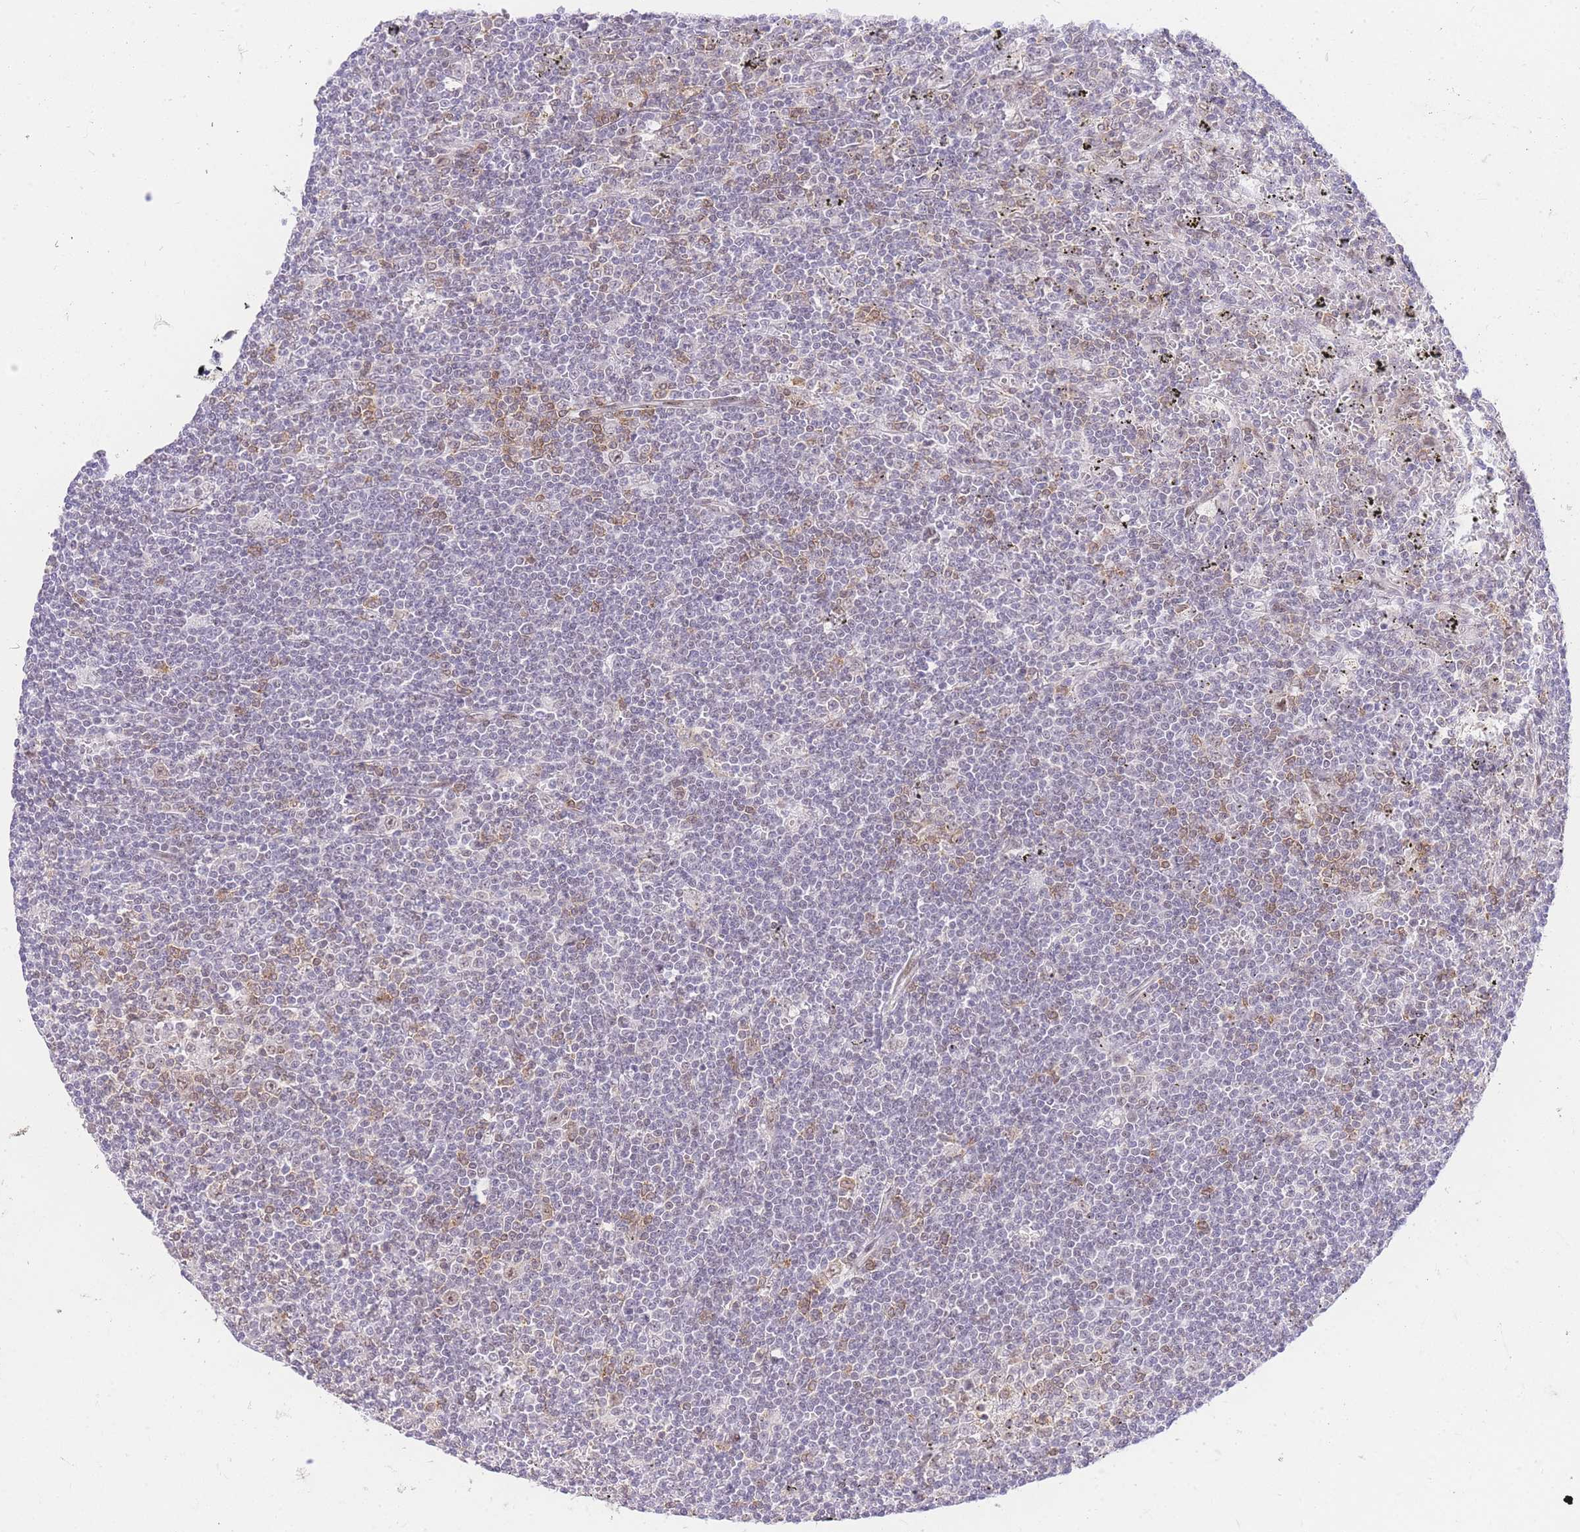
{"staining": {"intensity": "negative", "quantity": "none", "location": "none"}, "tissue": "lymphoma", "cell_type": "Tumor cells", "image_type": "cancer", "snomed": [{"axis": "morphology", "description": "Malignant lymphoma, non-Hodgkin's type, Low grade"}, {"axis": "topography", "description": "Spleen"}], "caption": "High magnification brightfield microscopy of low-grade malignant lymphoma, non-Hodgkin's type stained with DAB (3,3'-diaminobenzidine) (brown) and counterstained with hematoxylin (blue): tumor cells show no significant expression.", "gene": "STK39", "patient": {"sex": "male", "age": 76}}